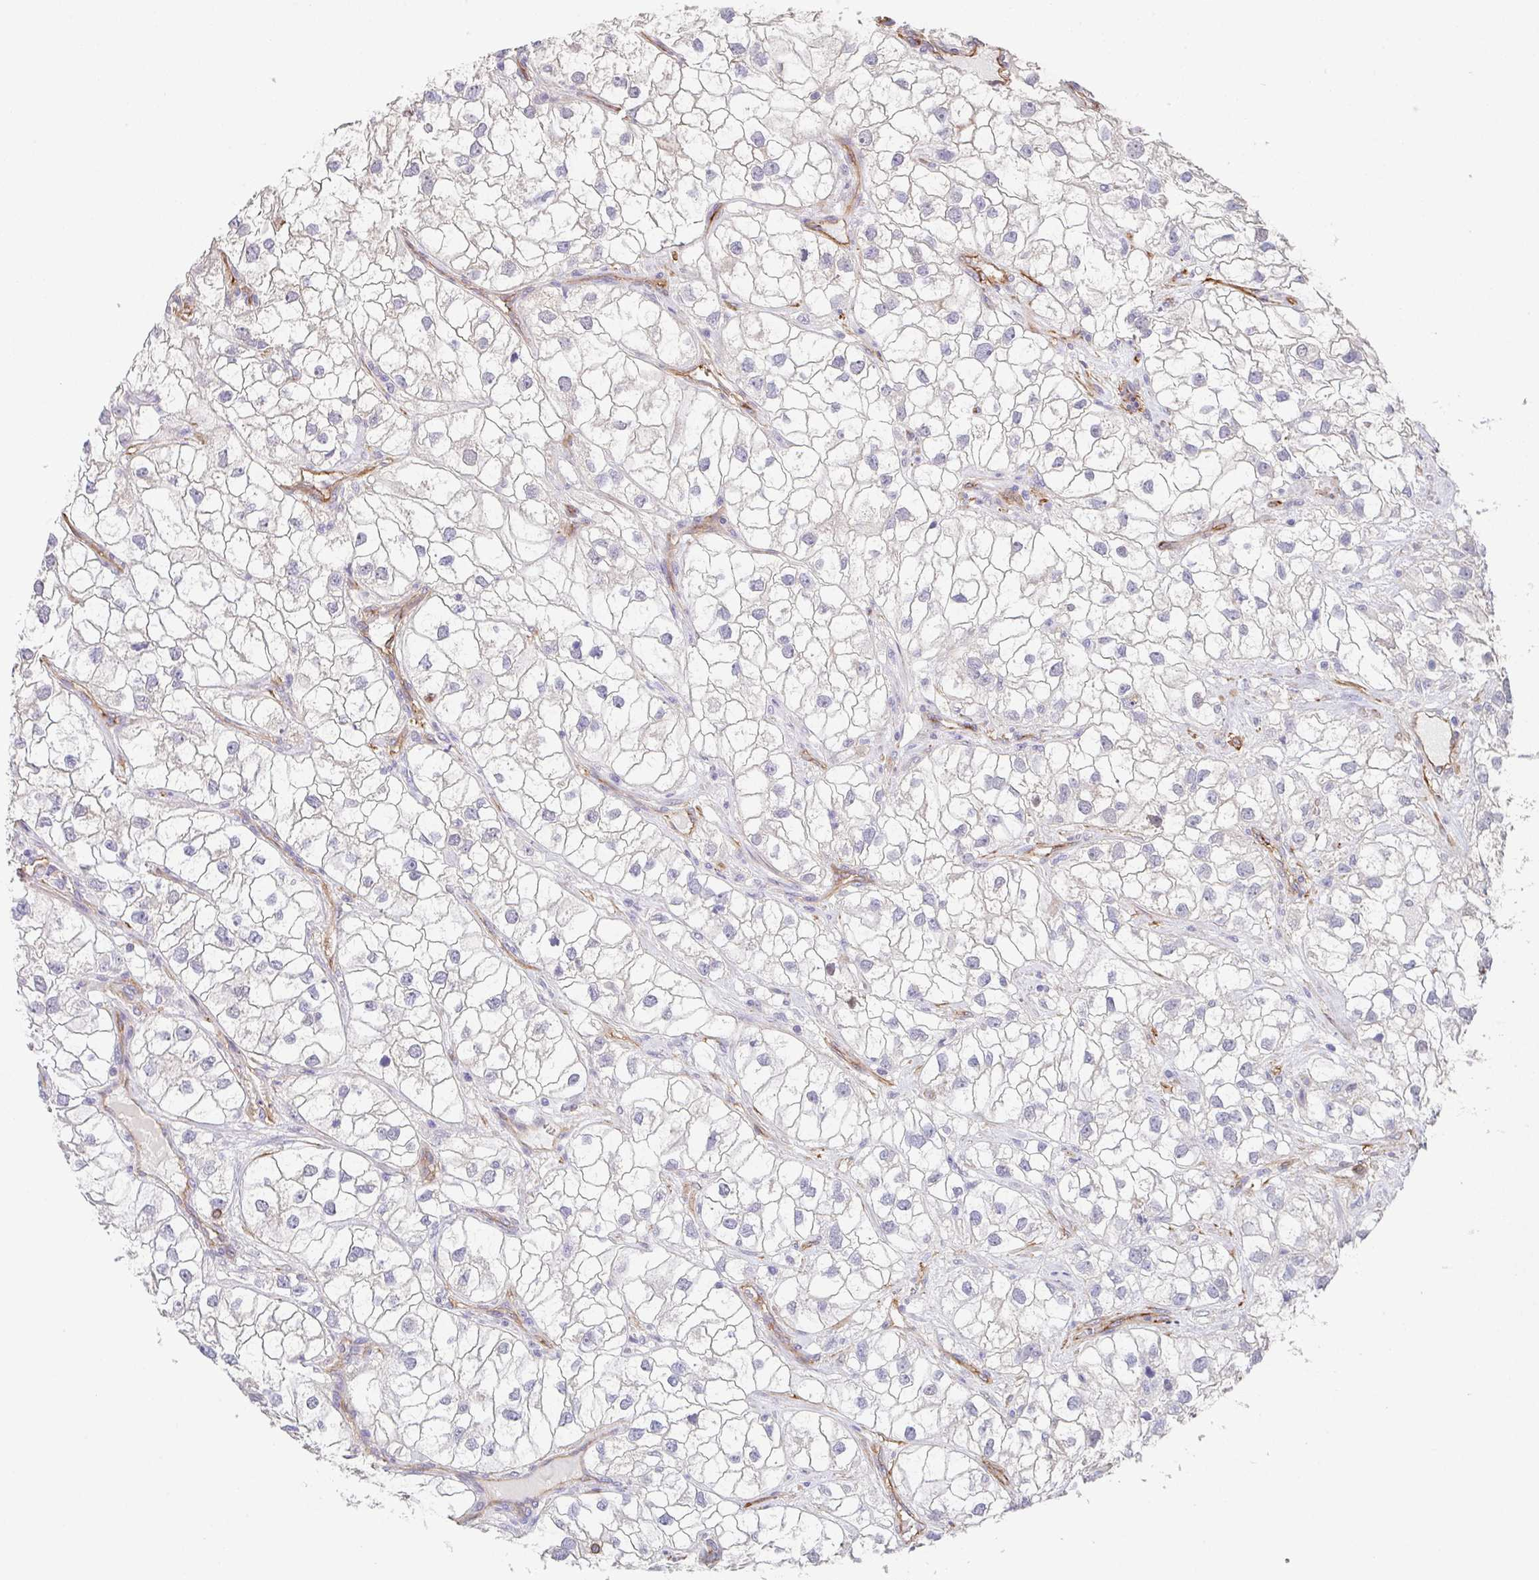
{"staining": {"intensity": "negative", "quantity": "none", "location": "none"}, "tissue": "renal cancer", "cell_type": "Tumor cells", "image_type": "cancer", "snomed": [{"axis": "morphology", "description": "Adenocarcinoma, NOS"}, {"axis": "topography", "description": "Kidney"}], "caption": "Tumor cells are negative for protein expression in human renal cancer (adenocarcinoma).", "gene": "DBN1", "patient": {"sex": "male", "age": 59}}